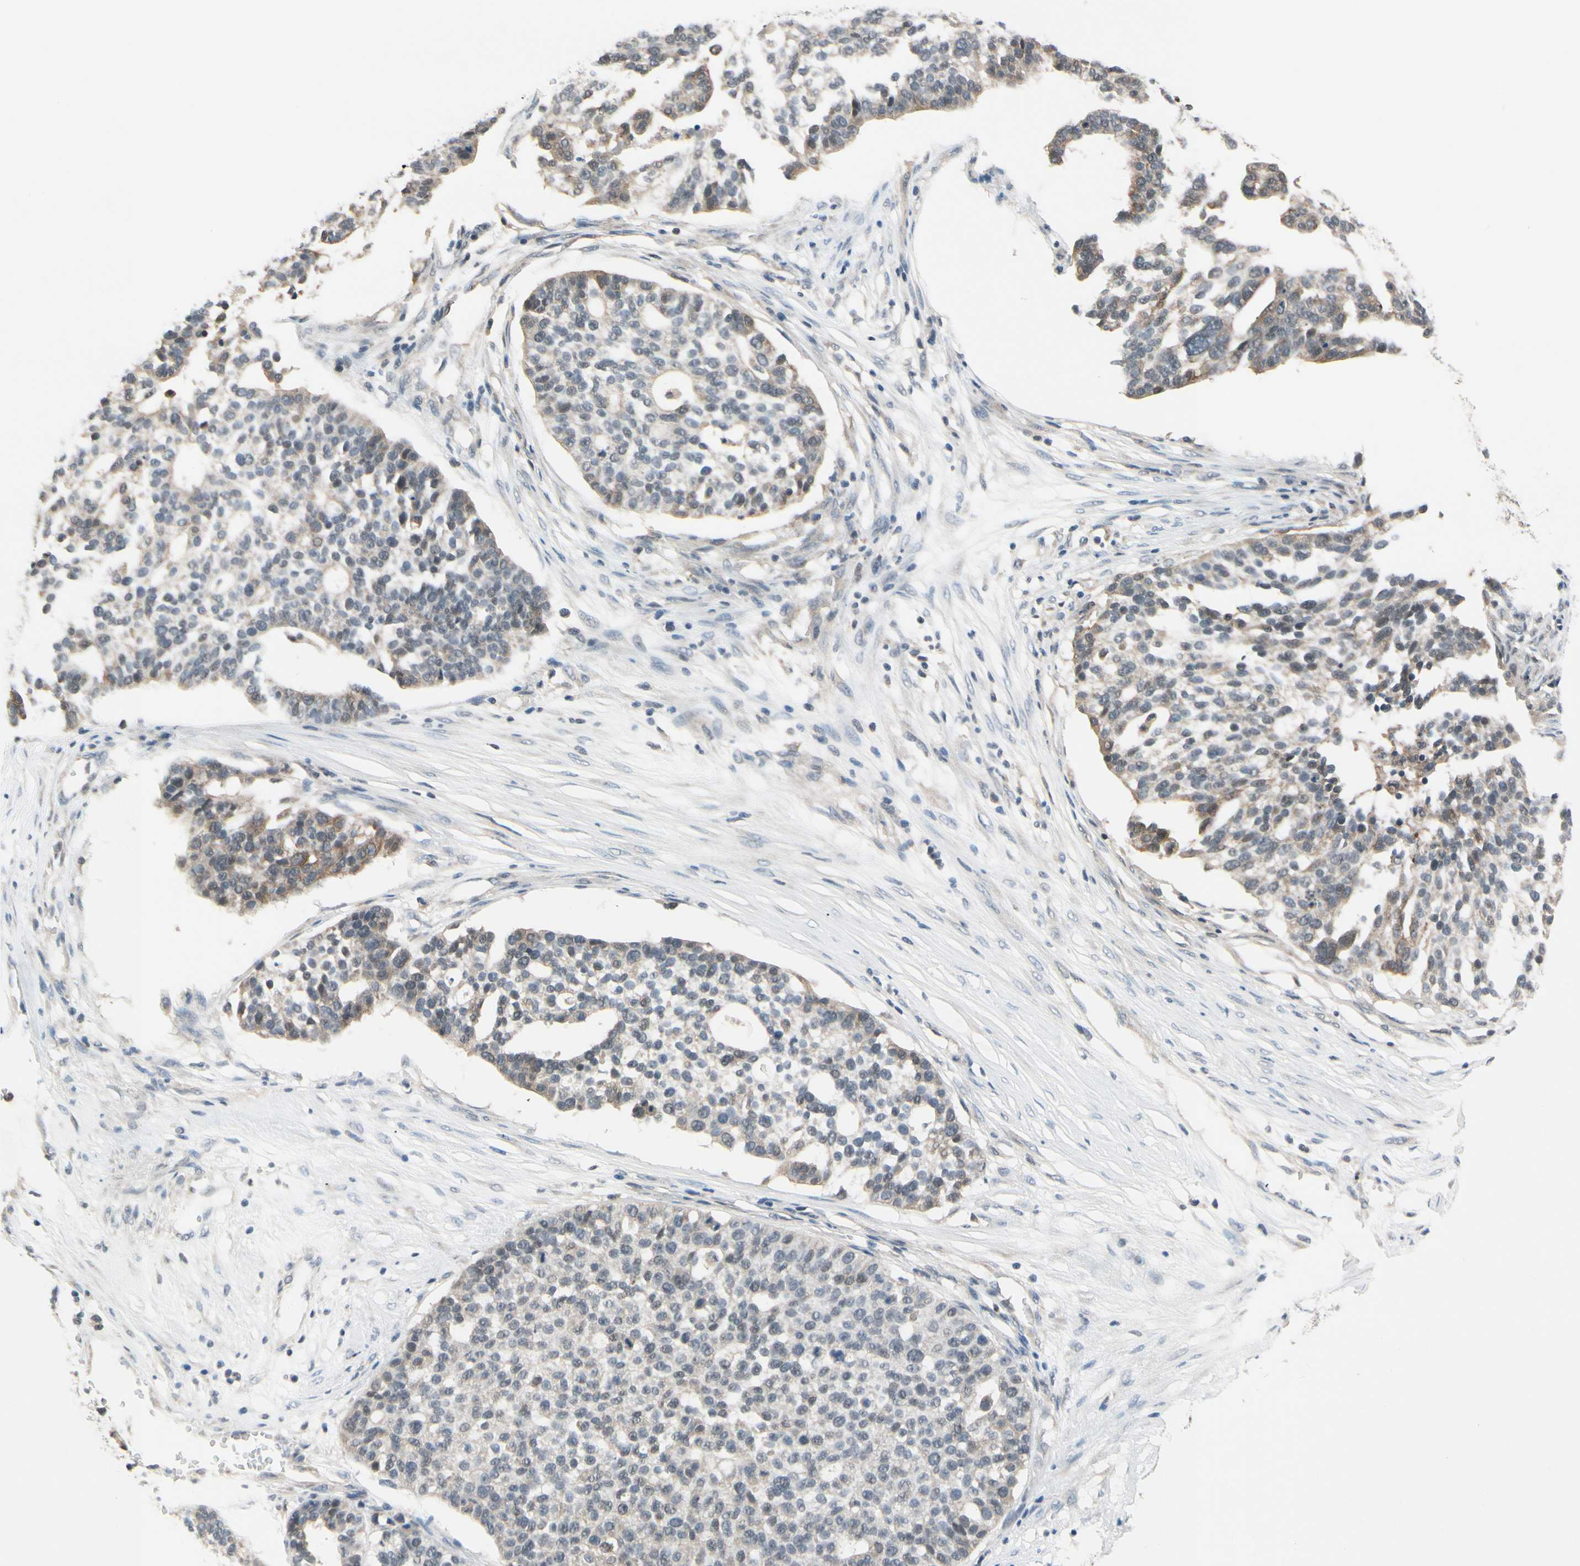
{"staining": {"intensity": "moderate", "quantity": "<25%", "location": "cytoplasmic/membranous"}, "tissue": "ovarian cancer", "cell_type": "Tumor cells", "image_type": "cancer", "snomed": [{"axis": "morphology", "description": "Cystadenocarcinoma, serous, NOS"}, {"axis": "topography", "description": "Ovary"}], "caption": "Immunohistochemistry (IHC) (DAB) staining of human ovarian serous cystadenocarcinoma reveals moderate cytoplasmic/membranous protein expression in approximately <25% of tumor cells.", "gene": "TAF12", "patient": {"sex": "female", "age": 59}}